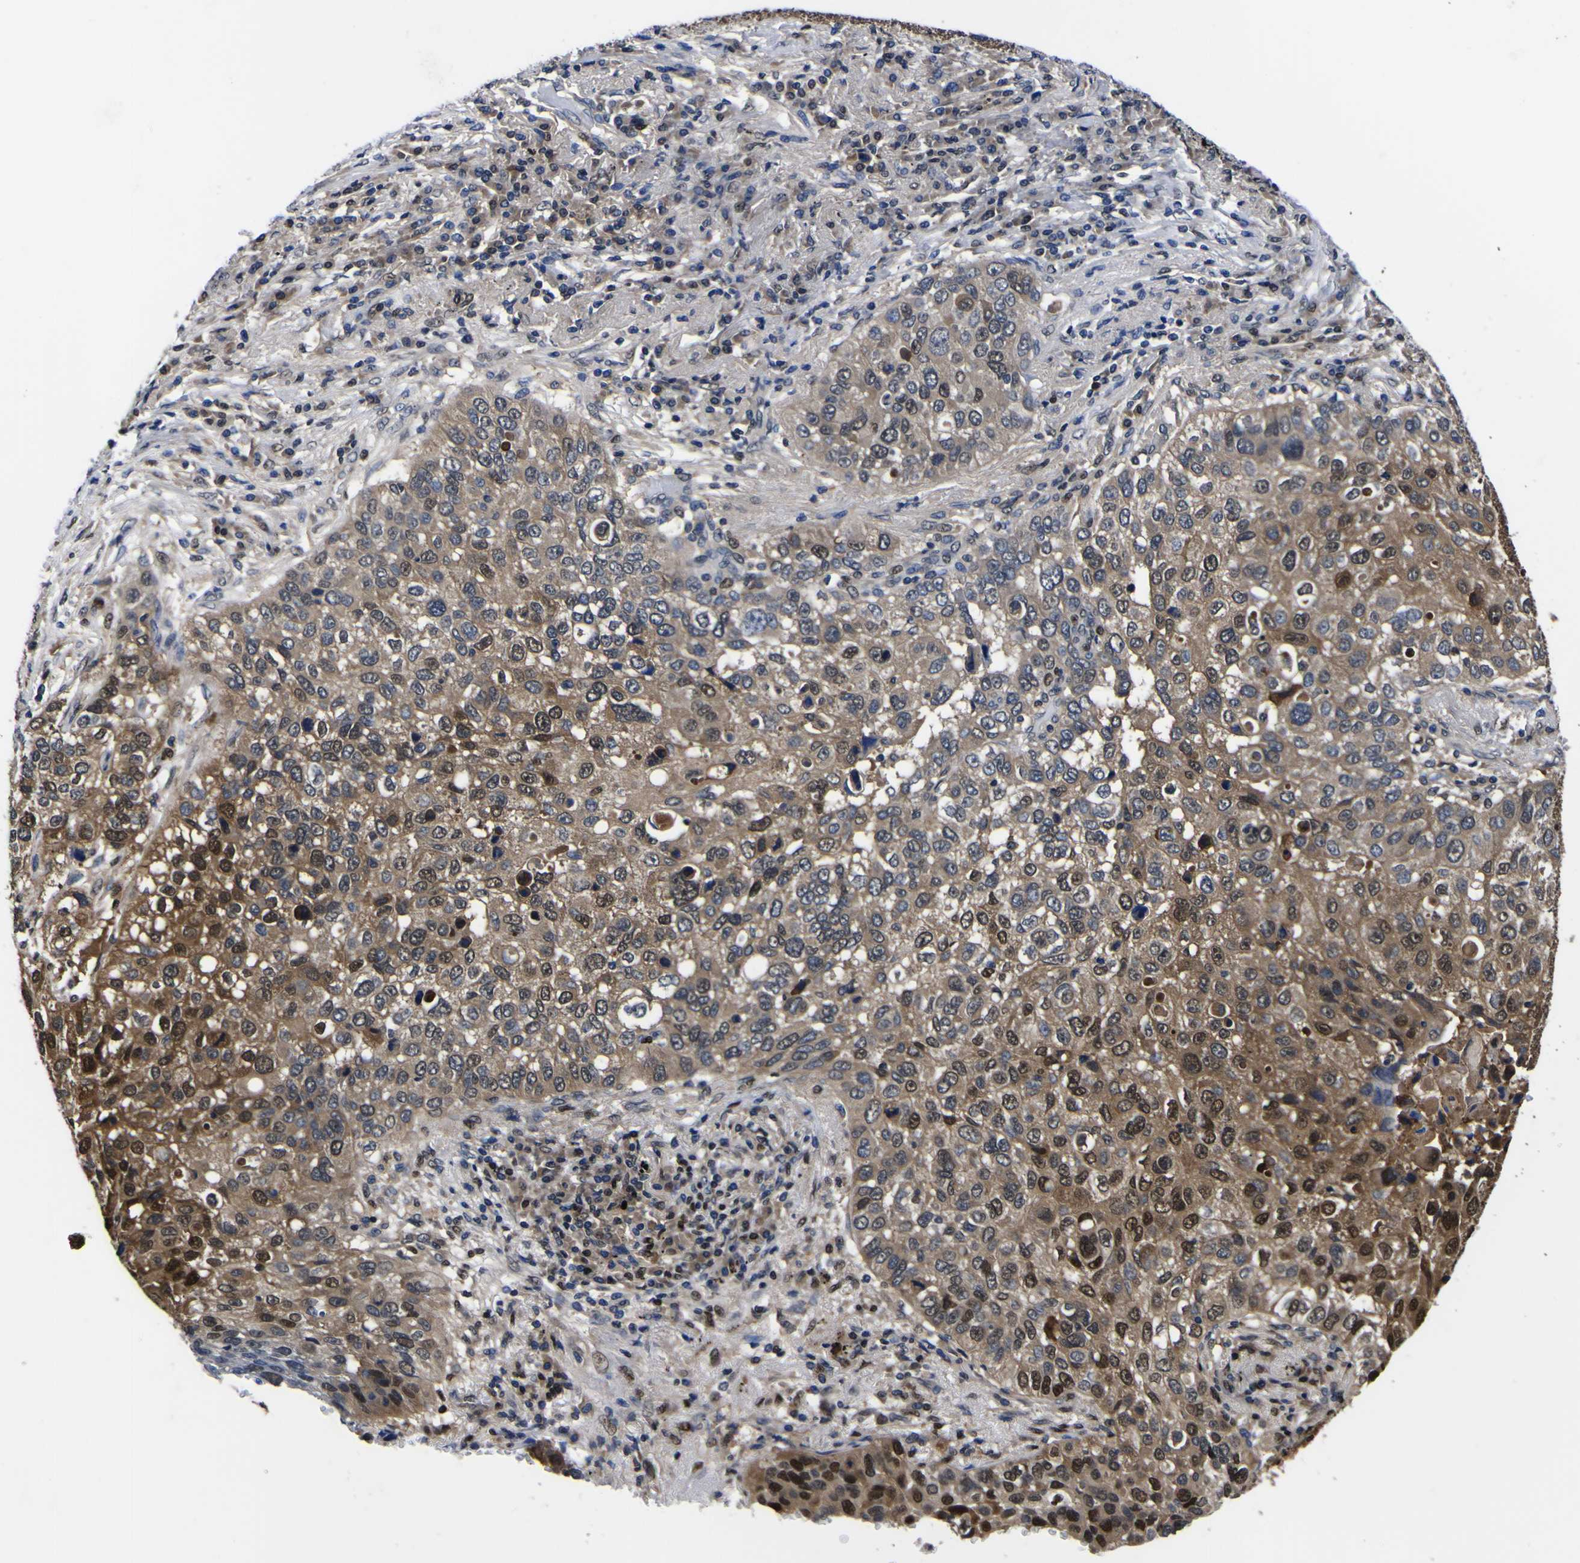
{"staining": {"intensity": "strong", "quantity": "25%-75%", "location": "cytoplasmic/membranous,nuclear"}, "tissue": "lung cancer", "cell_type": "Tumor cells", "image_type": "cancer", "snomed": [{"axis": "morphology", "description": "Squamous cell carcinoma, NOS"}, {"axis": "topography", "description": "Lung"}], "caption": "Lung cancer stained for a protein displays strong cytoplasmic/membranous and nuclear positivity in tumor cells. The protein of interest is stained brown, and the nuclei are stained in blue (DAB IHC with brightfield microscopy, high magnification).", "gene": "FAM110B", "patient": {"sex": "male", "age": 57}}